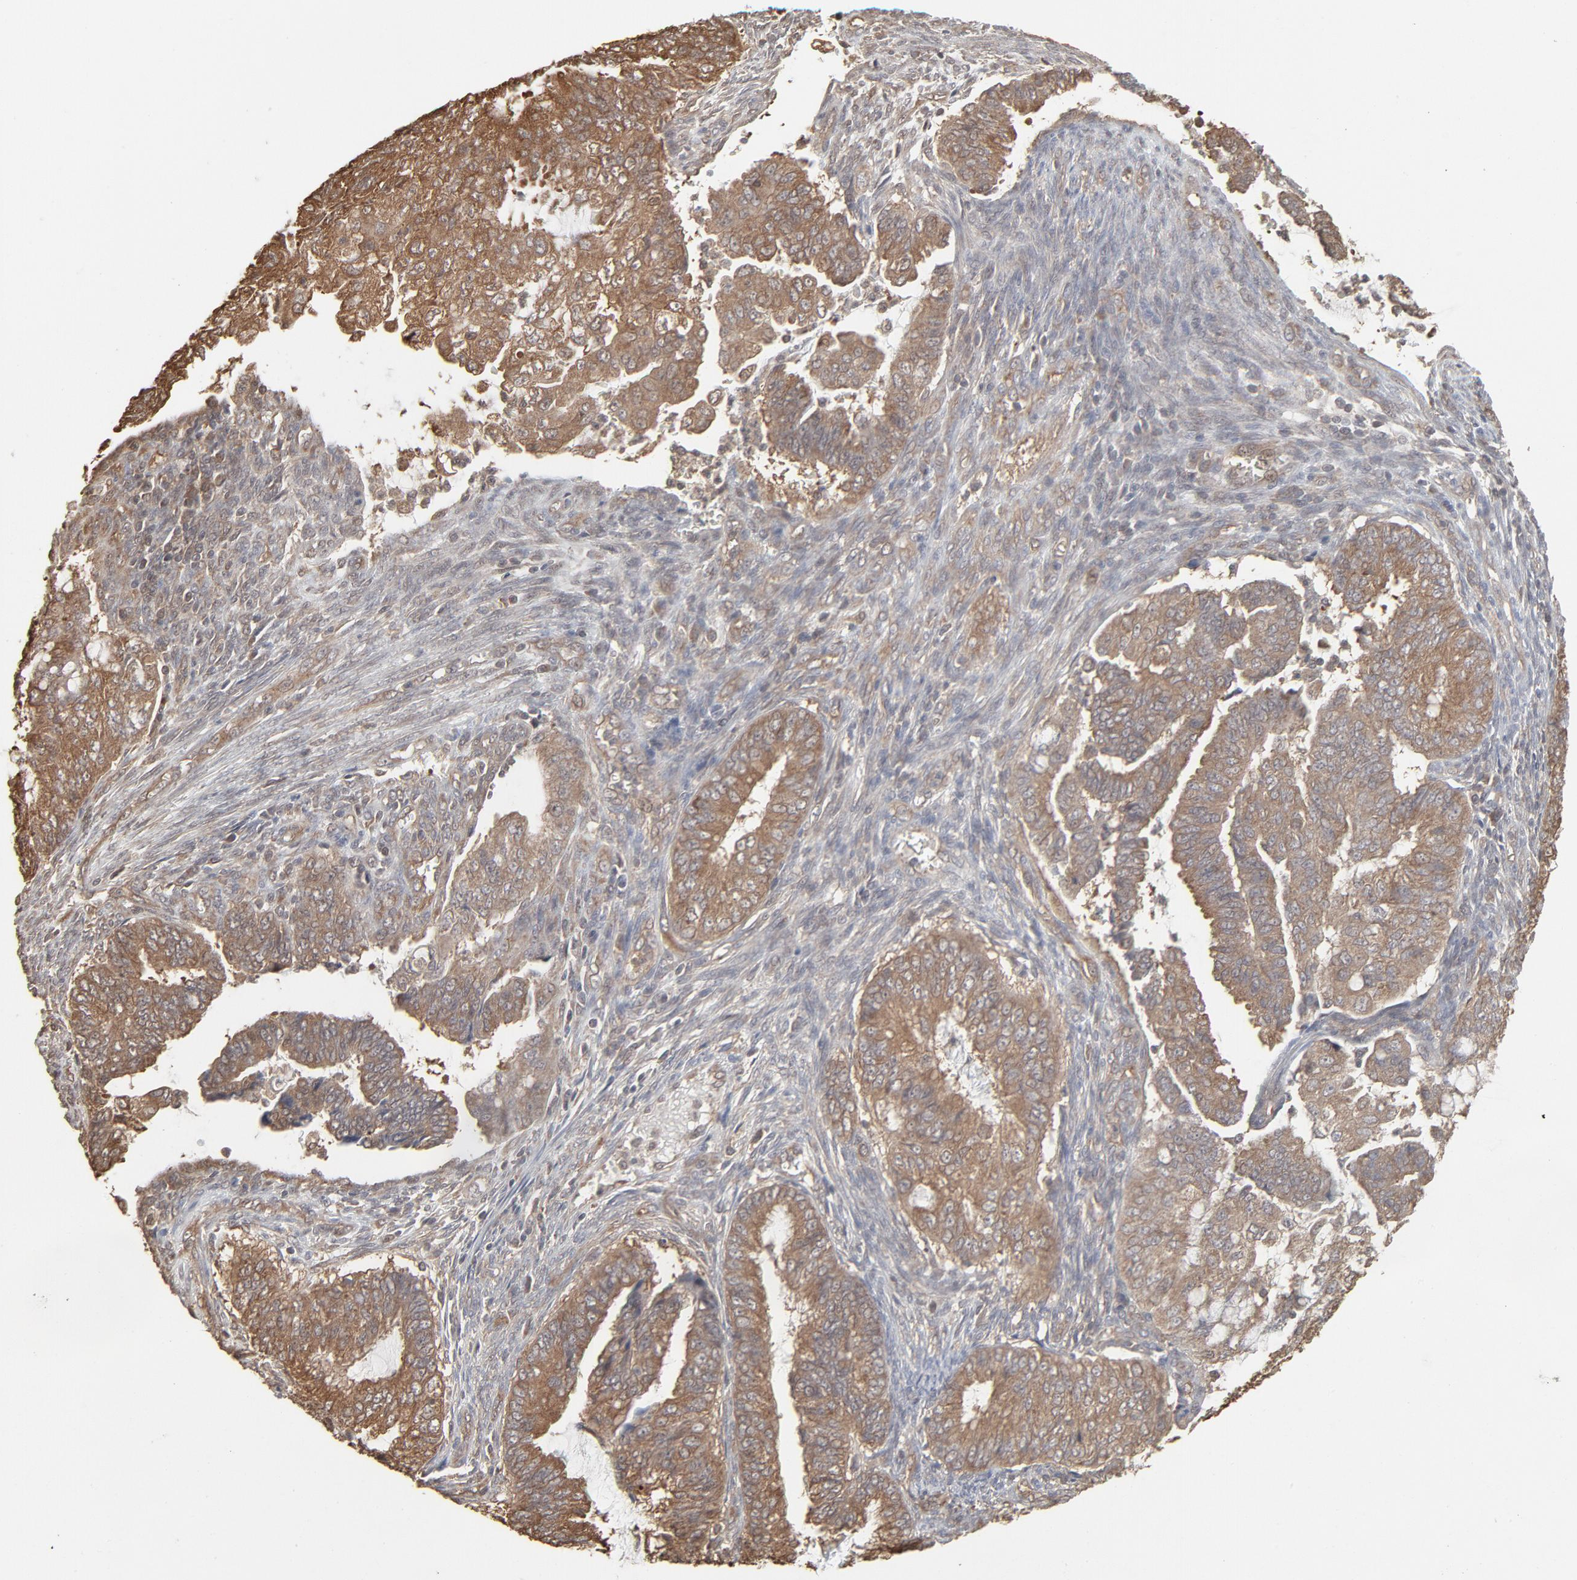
{"staining": {"intensity": "moderate", "quantity": ">75%", "location": "cytoplasmic/membranous"}, "tissue": "endometrial cancer", "cell_type": "Tumor cells", "image_type": "cancer", "snomed": [{"axis": "morphology", "description": "Adenocarcinoma, NOS"}, {"axis": "topography", "description": "Endometrium"}], "caption": "Brown immunohistochemical staining in endometrial cancer displays moderate cytoplasmic/membranous expression in about >75% of tumor cells. The protein of interest is shown in brown color, while the nuclei are stained blue.", "gene": "PPP2CA", "patient": {"sex": "female", "age": 75}}